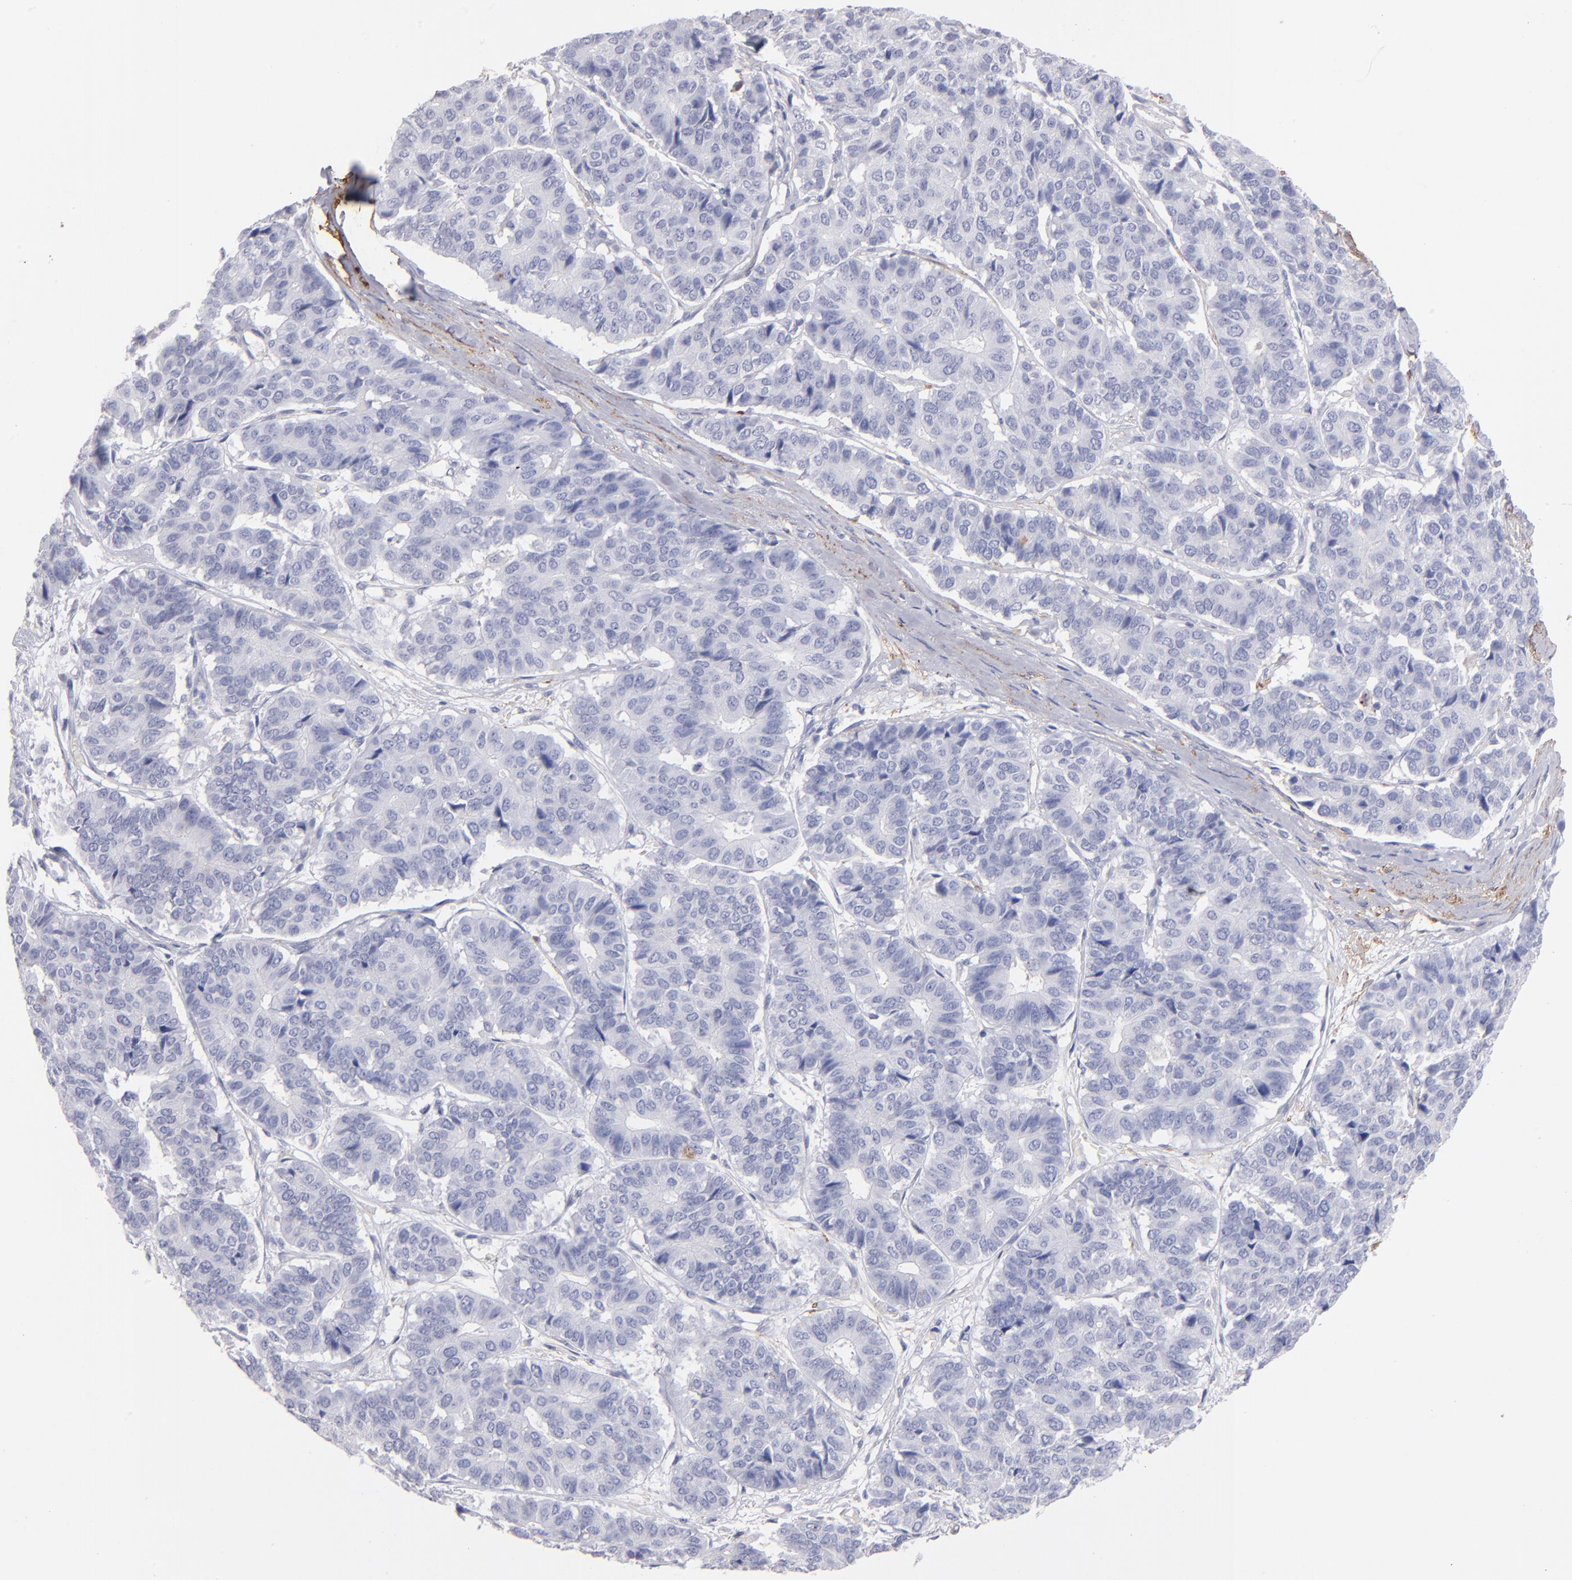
{"staining": {"intensity": "negative", "quantity": "none", "location": "none"}, "tissue": "pancreatic cancer", "cell_type": "Tumor cells", "image_type": "cancer", "snomed": [{"axis": "morphology", "description": "Adenocarcinoma, NOS"}, {"axis": "topography", "description": "Pancreas"}], "caption": "There is no significant expression in tumor cells of pancreatic cancer.", "gene": "AHNAK2", "patient": {"sex": "male", "age": 50}}